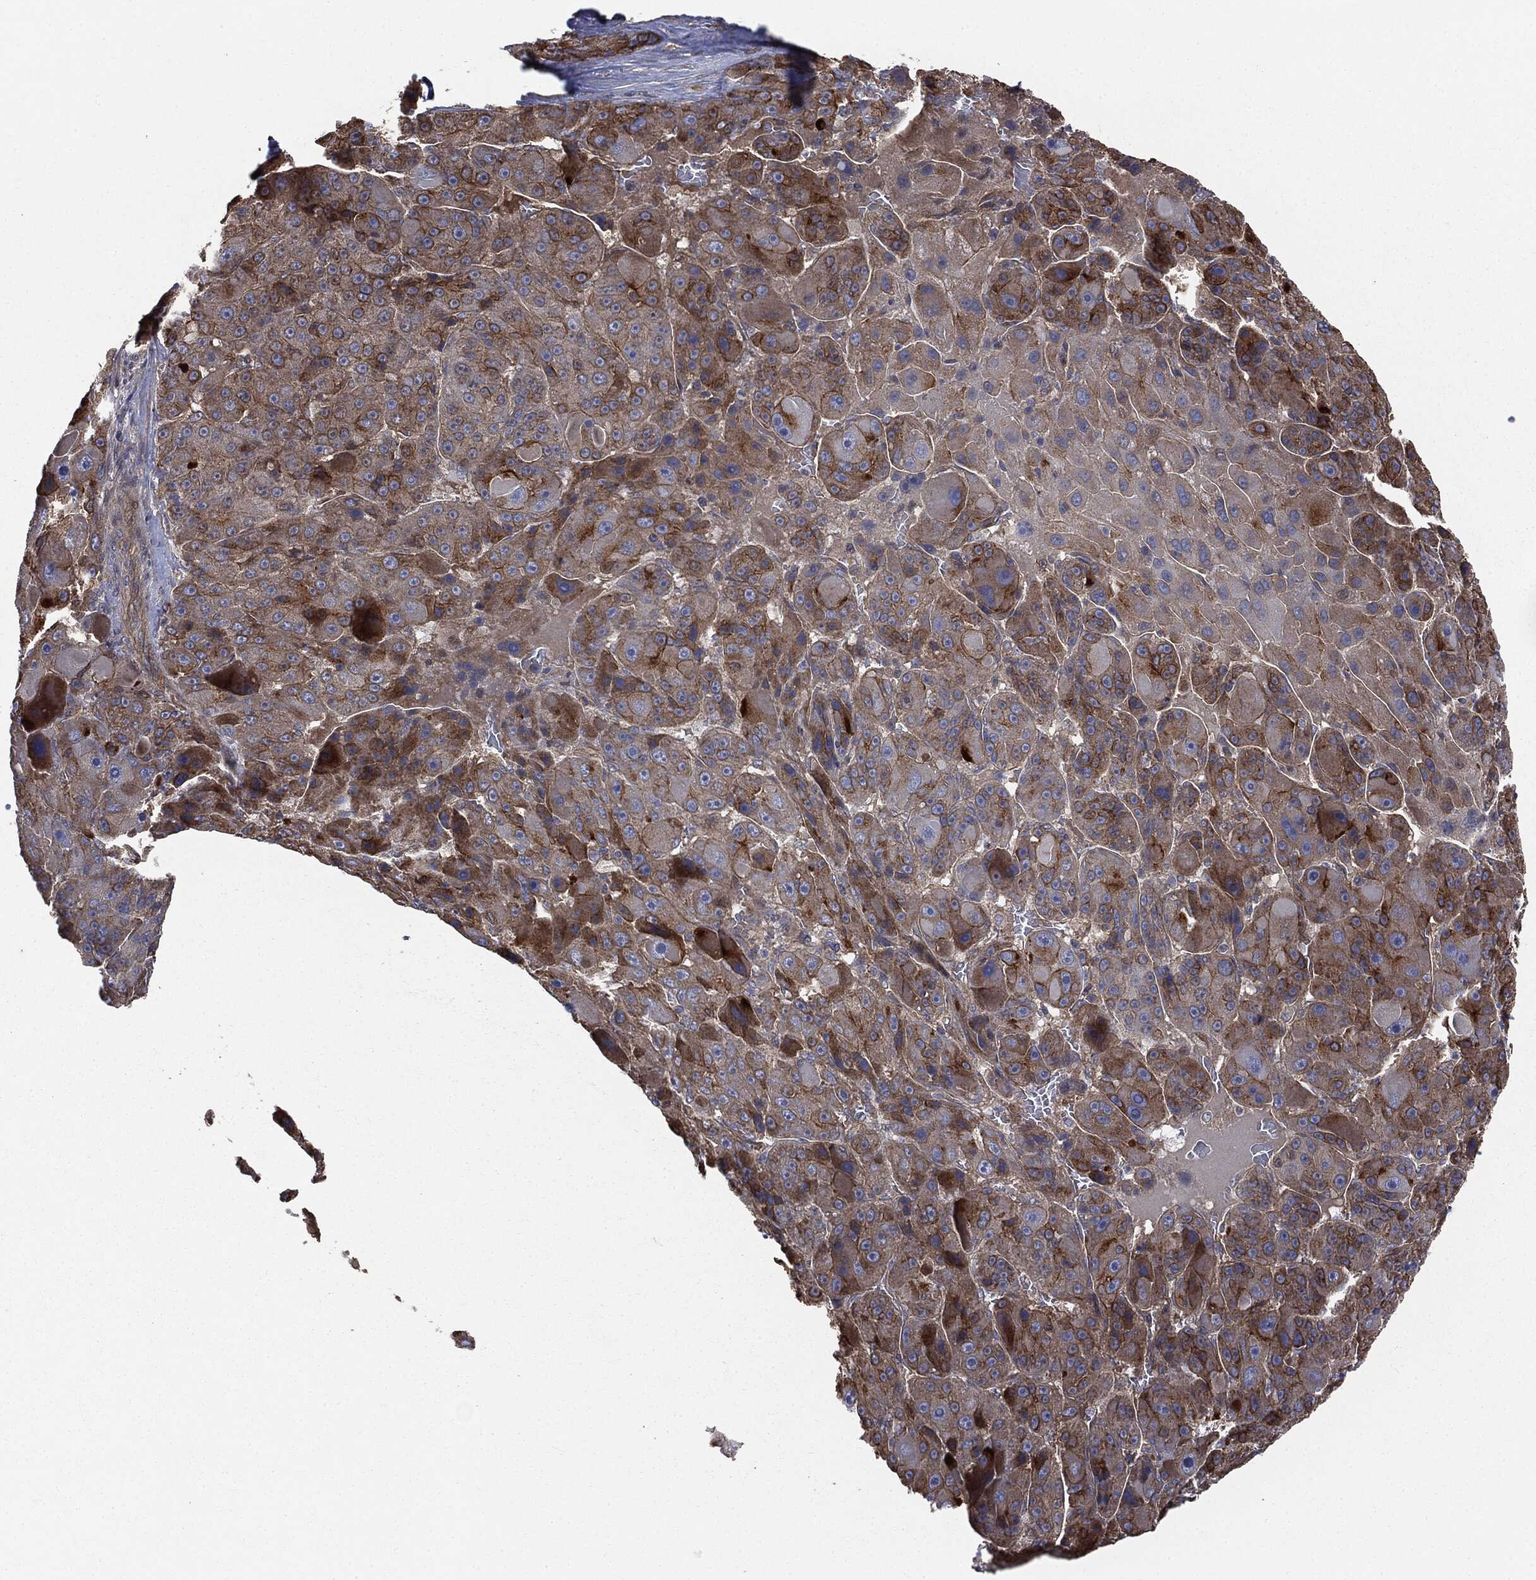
{"staining": {"intensity": "strong", "quantity": "25%-75%", "location": "cytoplasmic/membranous"}, "tissue": "liver cancer", "cell_type": "Tumor cells", "image_type": "cancer", "snomed": [{"axis": "morphology", "description": "Carcinoma, Hepatocellular, NOS"}, {"axis": "topography", "description": "Liver"}], "caption": "High-magnification brightfield microscopy of liver cancer stained with DAB (brown) and counterstained with hematoxylin (blue). tumor cells exhibit strong cytoplasmic/membranous staining is identified in about25%-75% of cells.", "gene": "EPS15L1", "patient": {"sex": "male", "age": 76}}